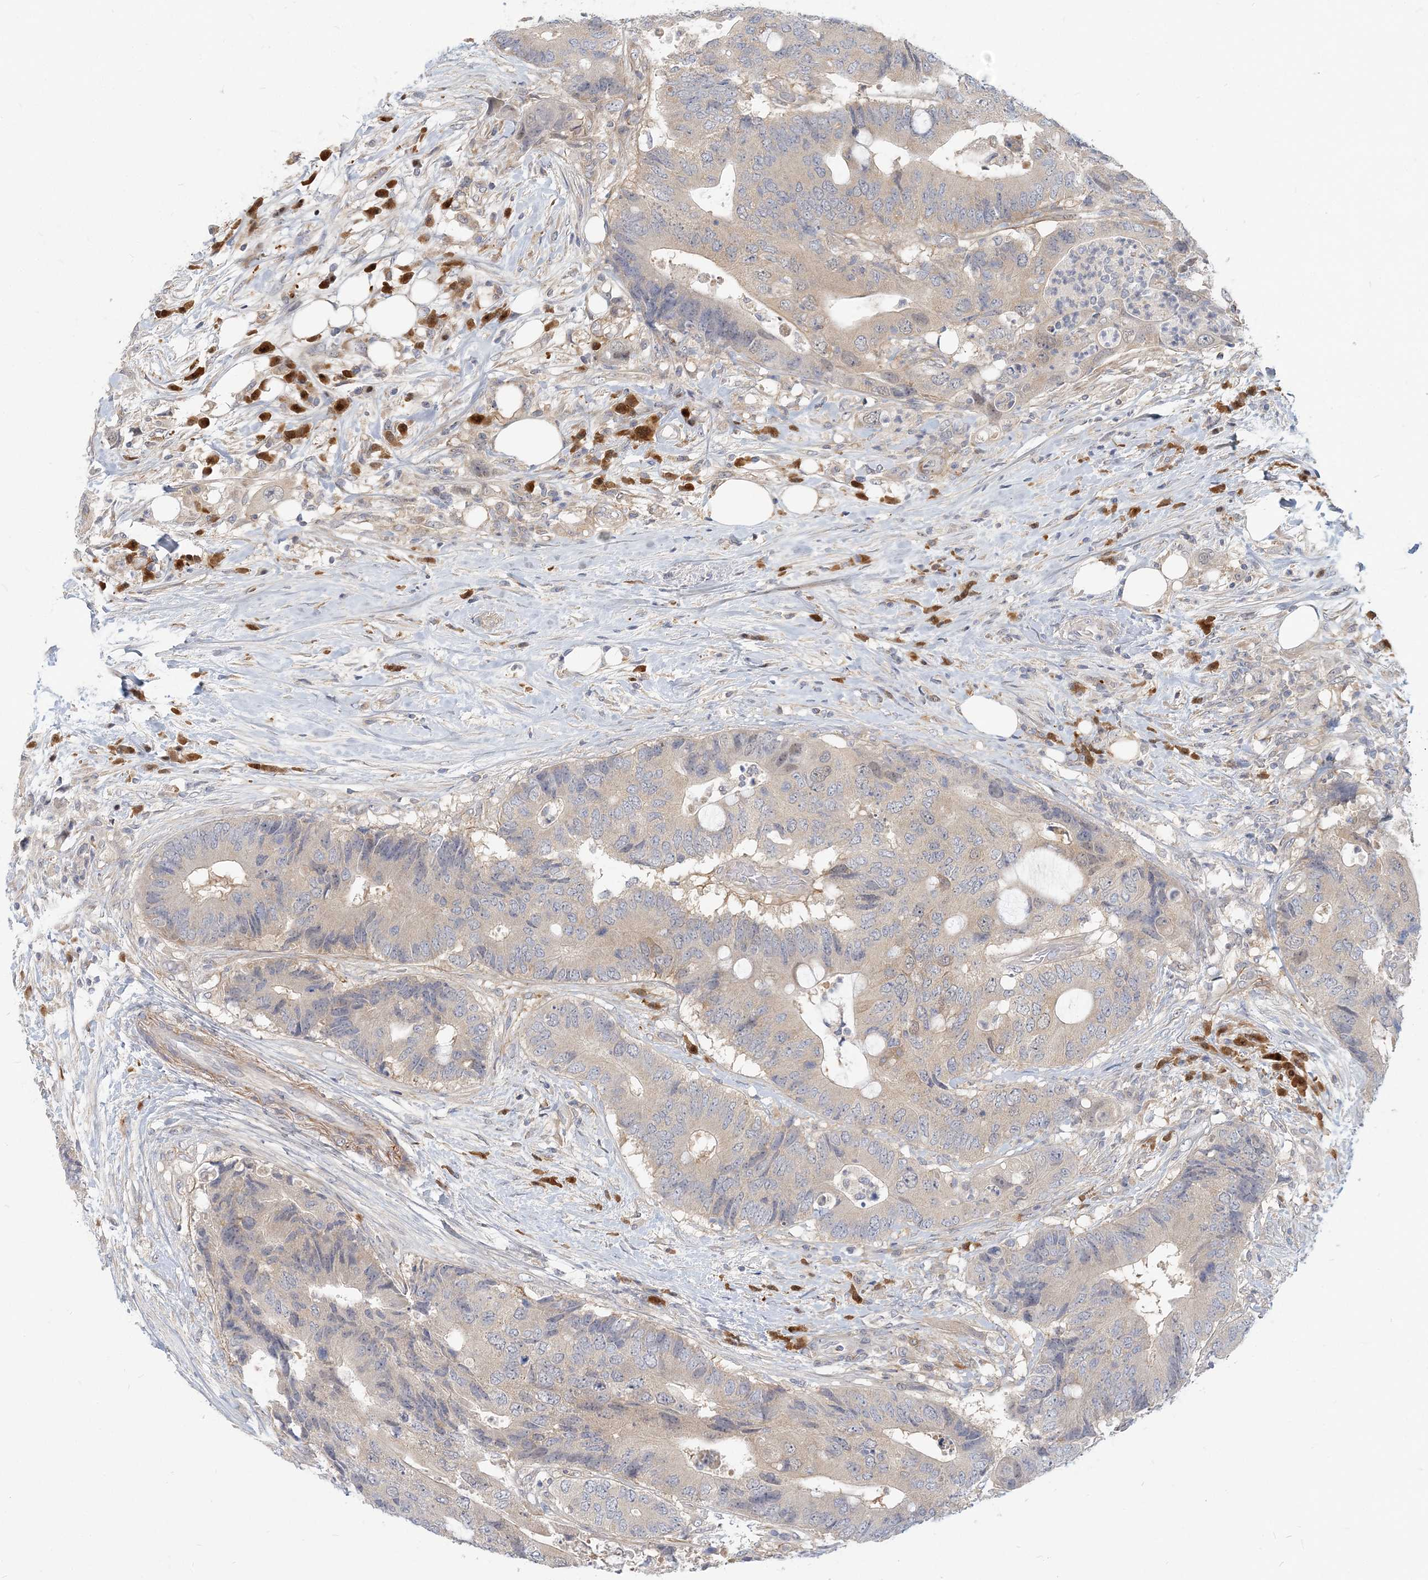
{"staining": {"intensity": "negative", "quantity": "none", "location": "none"}, "tissue": "colorectal cancer", "cell_type": "Tumor cells", "image_type": "cancer", "snomed": [{"axis": "morphology", "description": "Adenocarcinoma, NOS"}, {"axis": "topography", "description": "Colon"}], "caption": "High magnification brightfield microscopy of adenocarcinoma (colorectal) stained with DAB (brown) and counterstained with hematoxylin (blue): tumor cells show no significant positivity.", "gene": "GMPPA", "patient": {"sex": "male", "age": 71}}